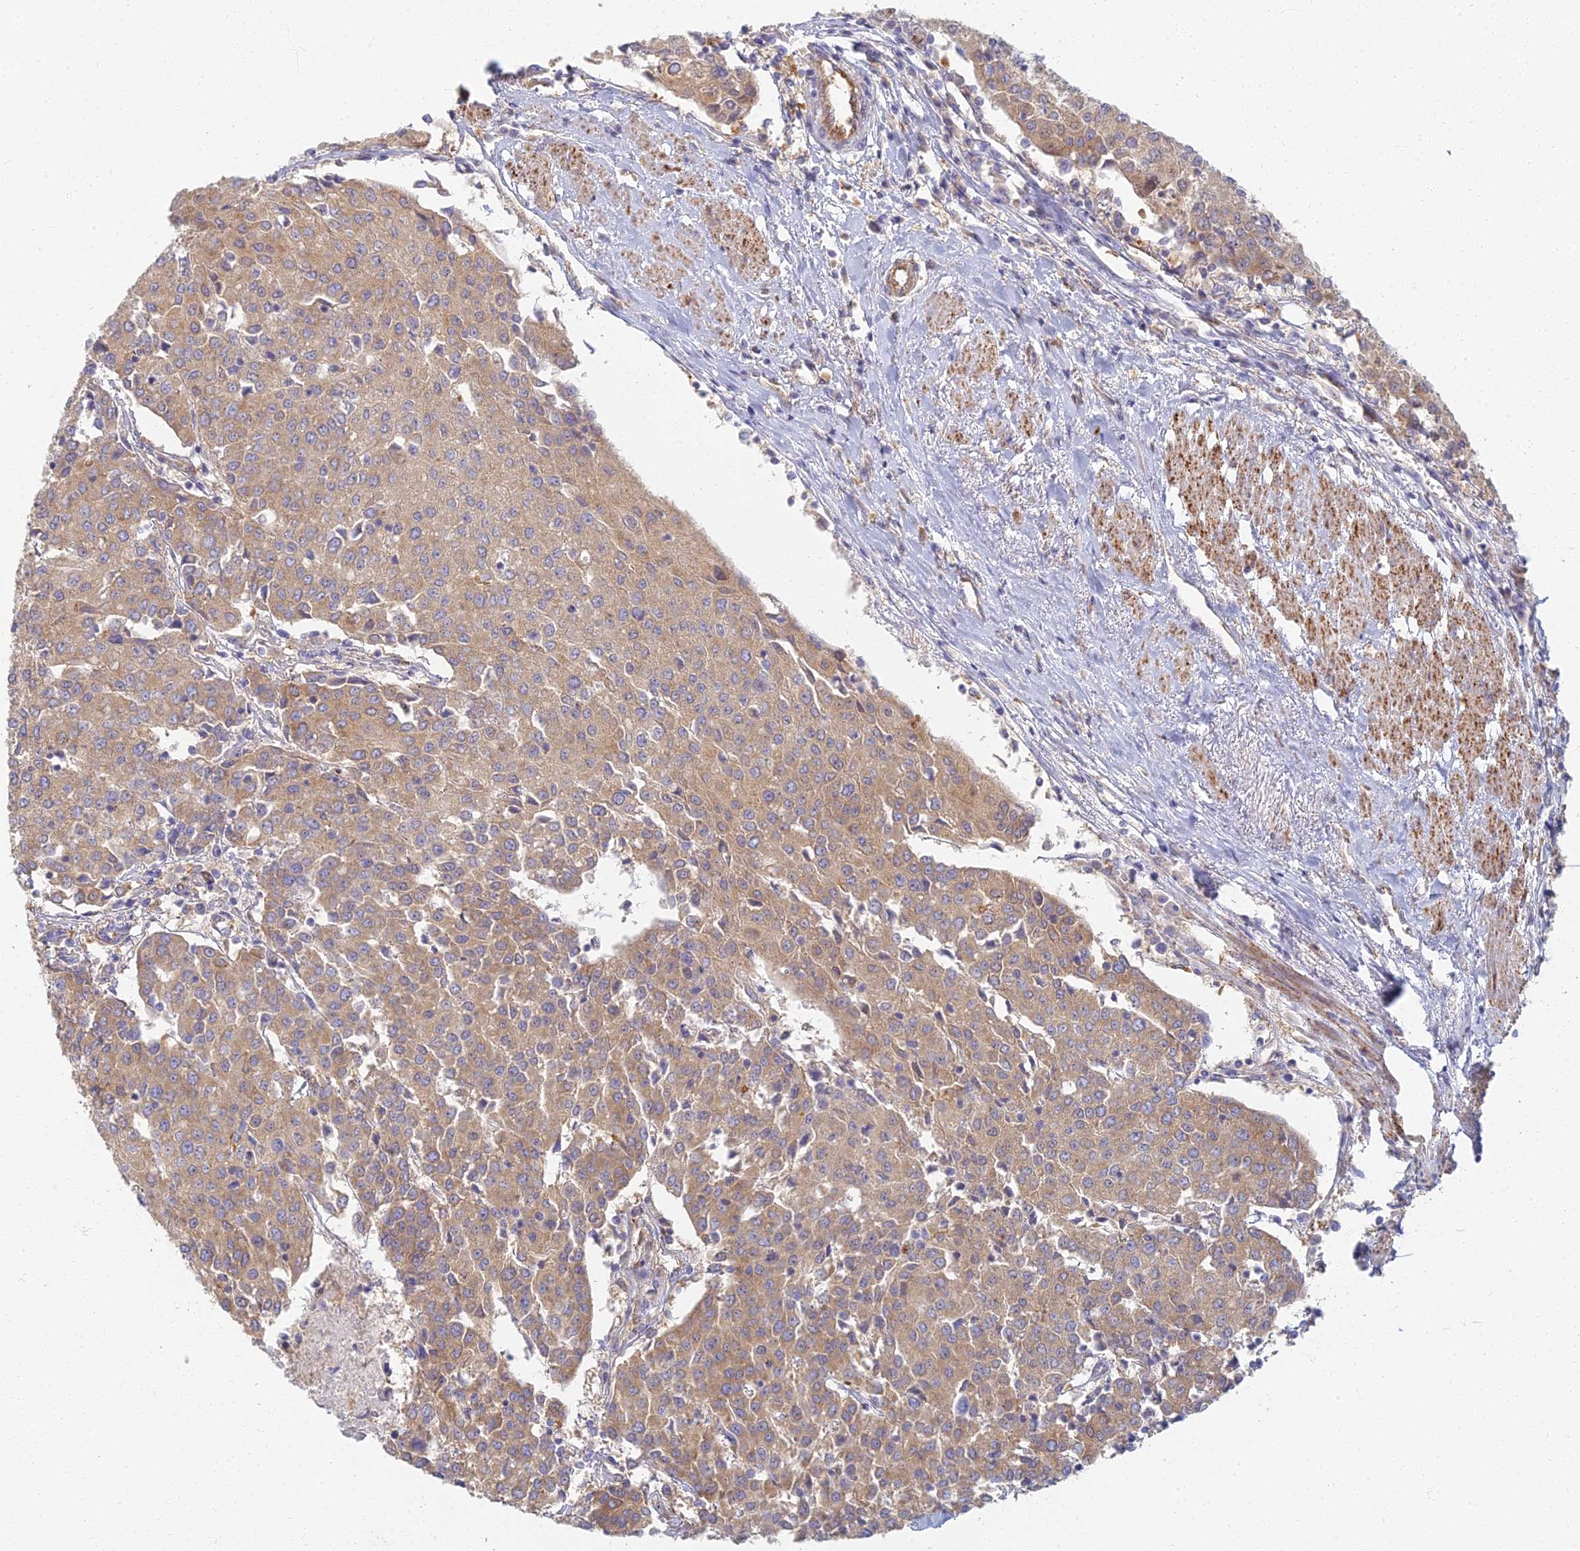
{"staining": {"intensity": "weak", "quantity": ">75%", "location": "cytoplasmic/membranous"}, "tissue": "urothelial cancer", "cell_type": "Tumor cells", "image_type": "cancer", "snomed": [{"axis": "morphology", "description": "Urothelial carcinoma, High grade"}, {"axis": "topography", "description": "Urinary bladder"}], "caption": "Protein positivity by IHC demonstrates weak cytoplasmic/membranous expression in approximately >75% of tumor cells in urothelial carcinoma (high-grade). (DAB = brown stain, brightfield microscopy at high magnification).", "gene": "RBSN", "patient": {"sex": "female", "age": 85}}